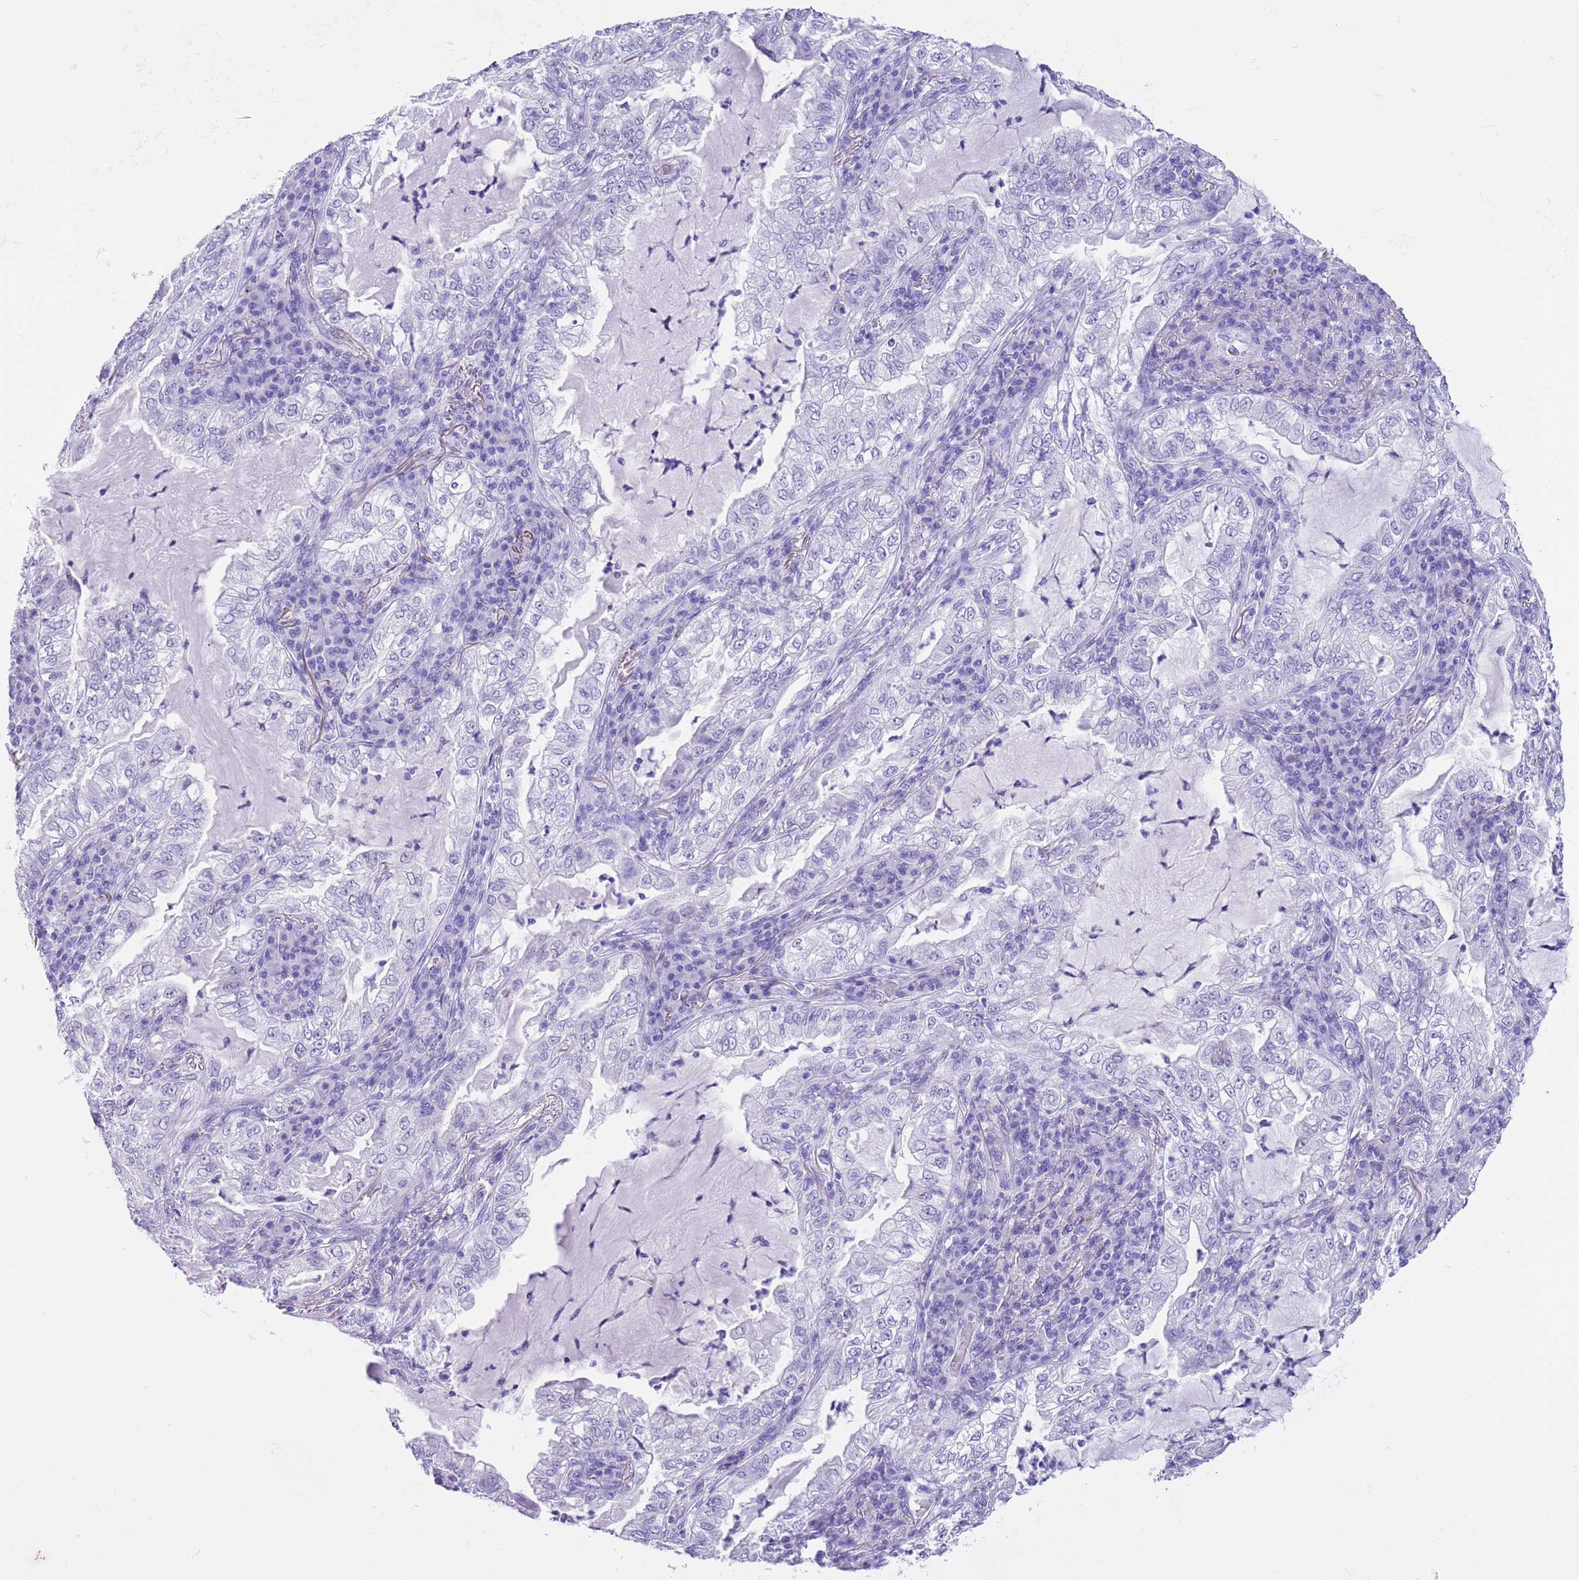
{"staining": {"intensity": "negative", "quantity": "none", "location": "none"}, "tissue": "lung cancer", "cell_type": "Tumor cells", "image_type": "cancer", "snomed": [{"axis": "morphology", "description": "Adenocarcinoma, NOS"}, {"axis": "topography", "description": "Lung"}], "caption": "Immunohistochemistry (IHC) of lung cancer reveals no positivity in tumor cells.", "gene": "TMEM185B", "patient": {"sex": "female", "age": 73}}